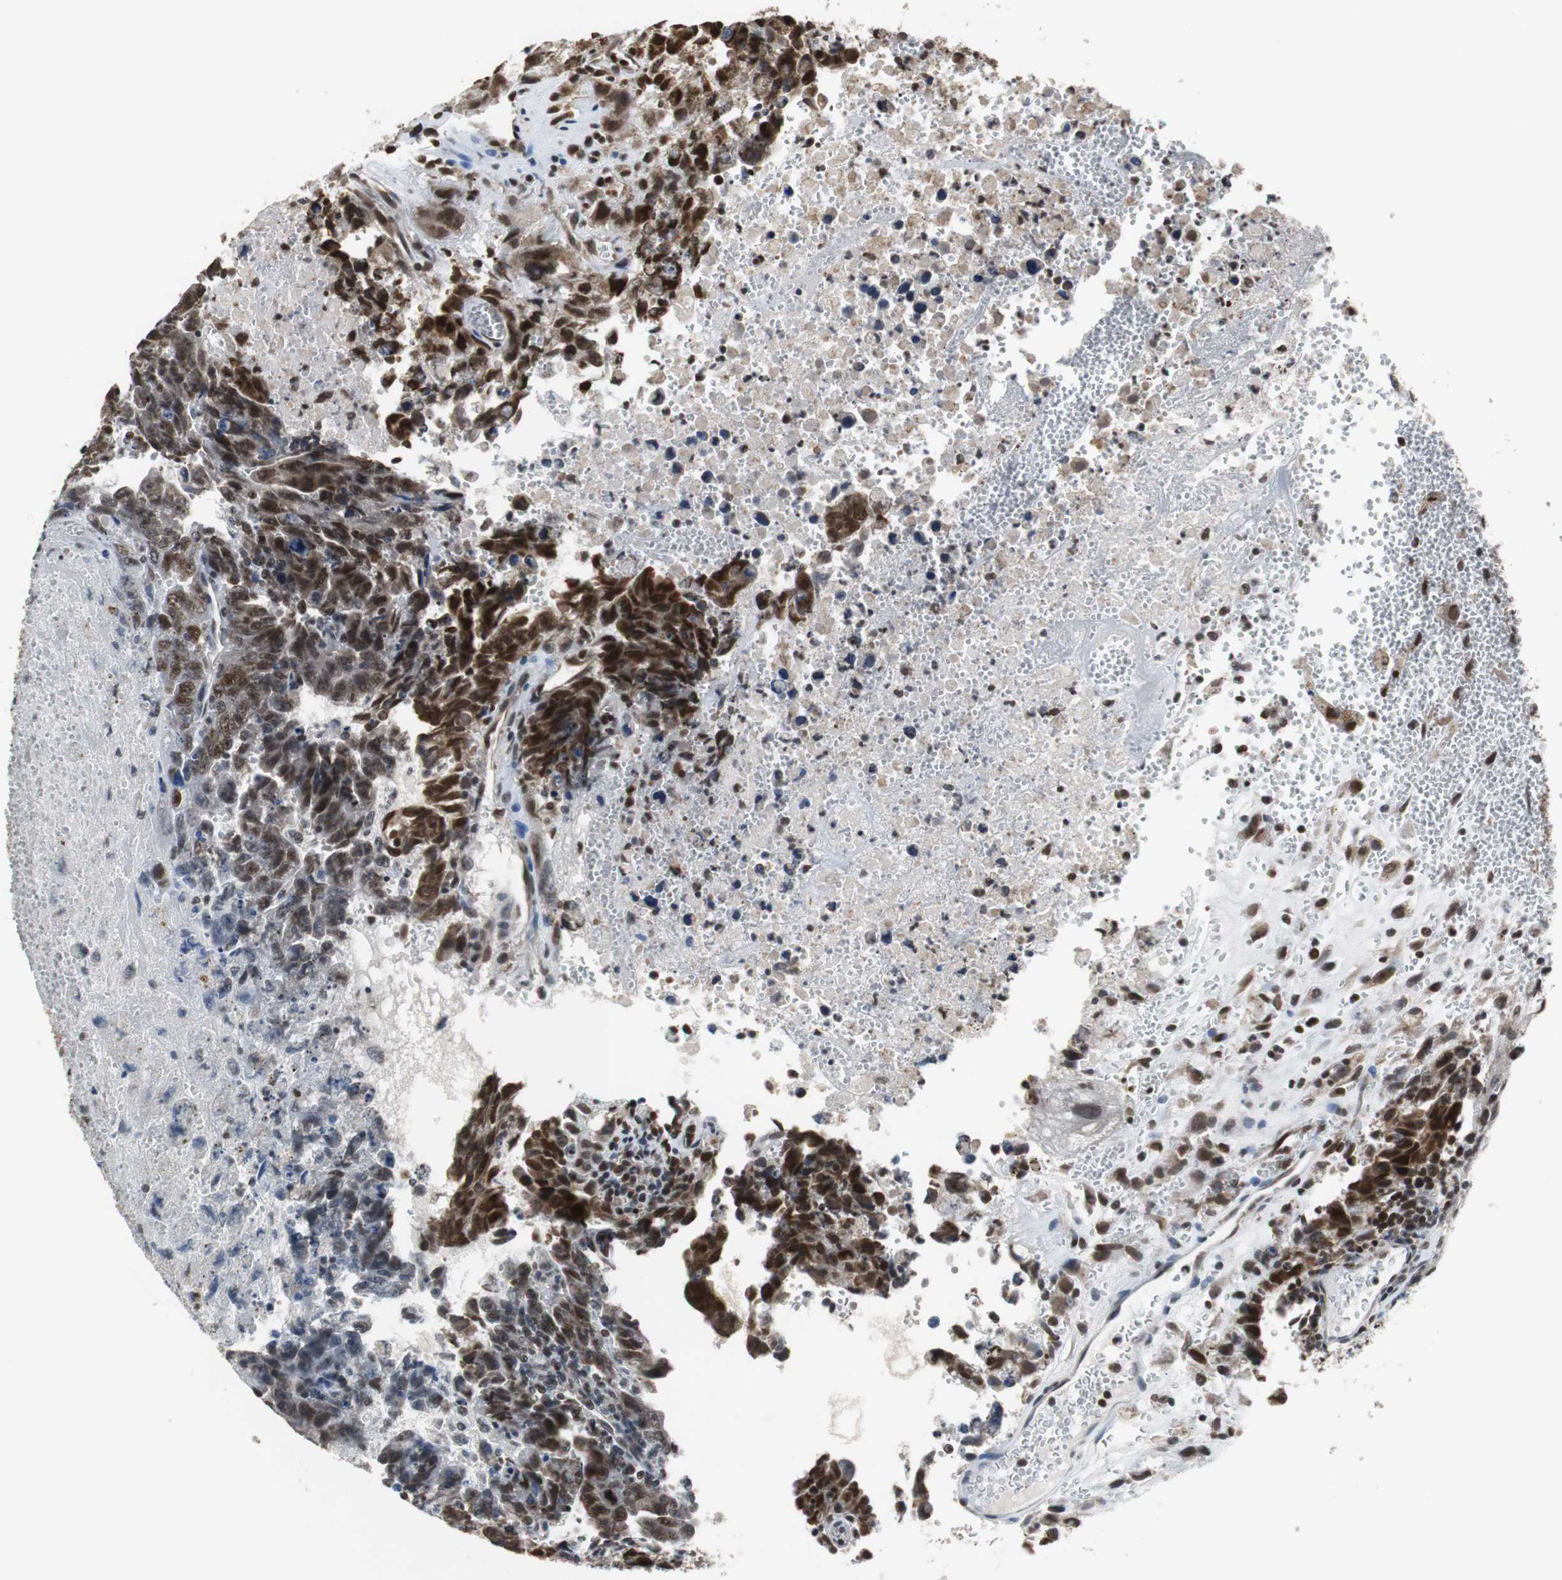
{"staining": {"intensity": "strong", "quantity": ">75%", "location": "nuclear"}, "tissue": "testis cancer", "cell_type": "Tumor cells", "image_type": "cancer", "snomed": [{"axis": "morphology", "description": "Carcinoma, Embryonal, NOS"}, {"axis": "topography", "description": "Testis"}], "caption": "Protein staining by immunohistochemistry (IHC) displays strong nuclear expression in about >75% of tumor cells in testis cancer.", "gene": "REST", "patient": {"sex": "male", "age": 28}}